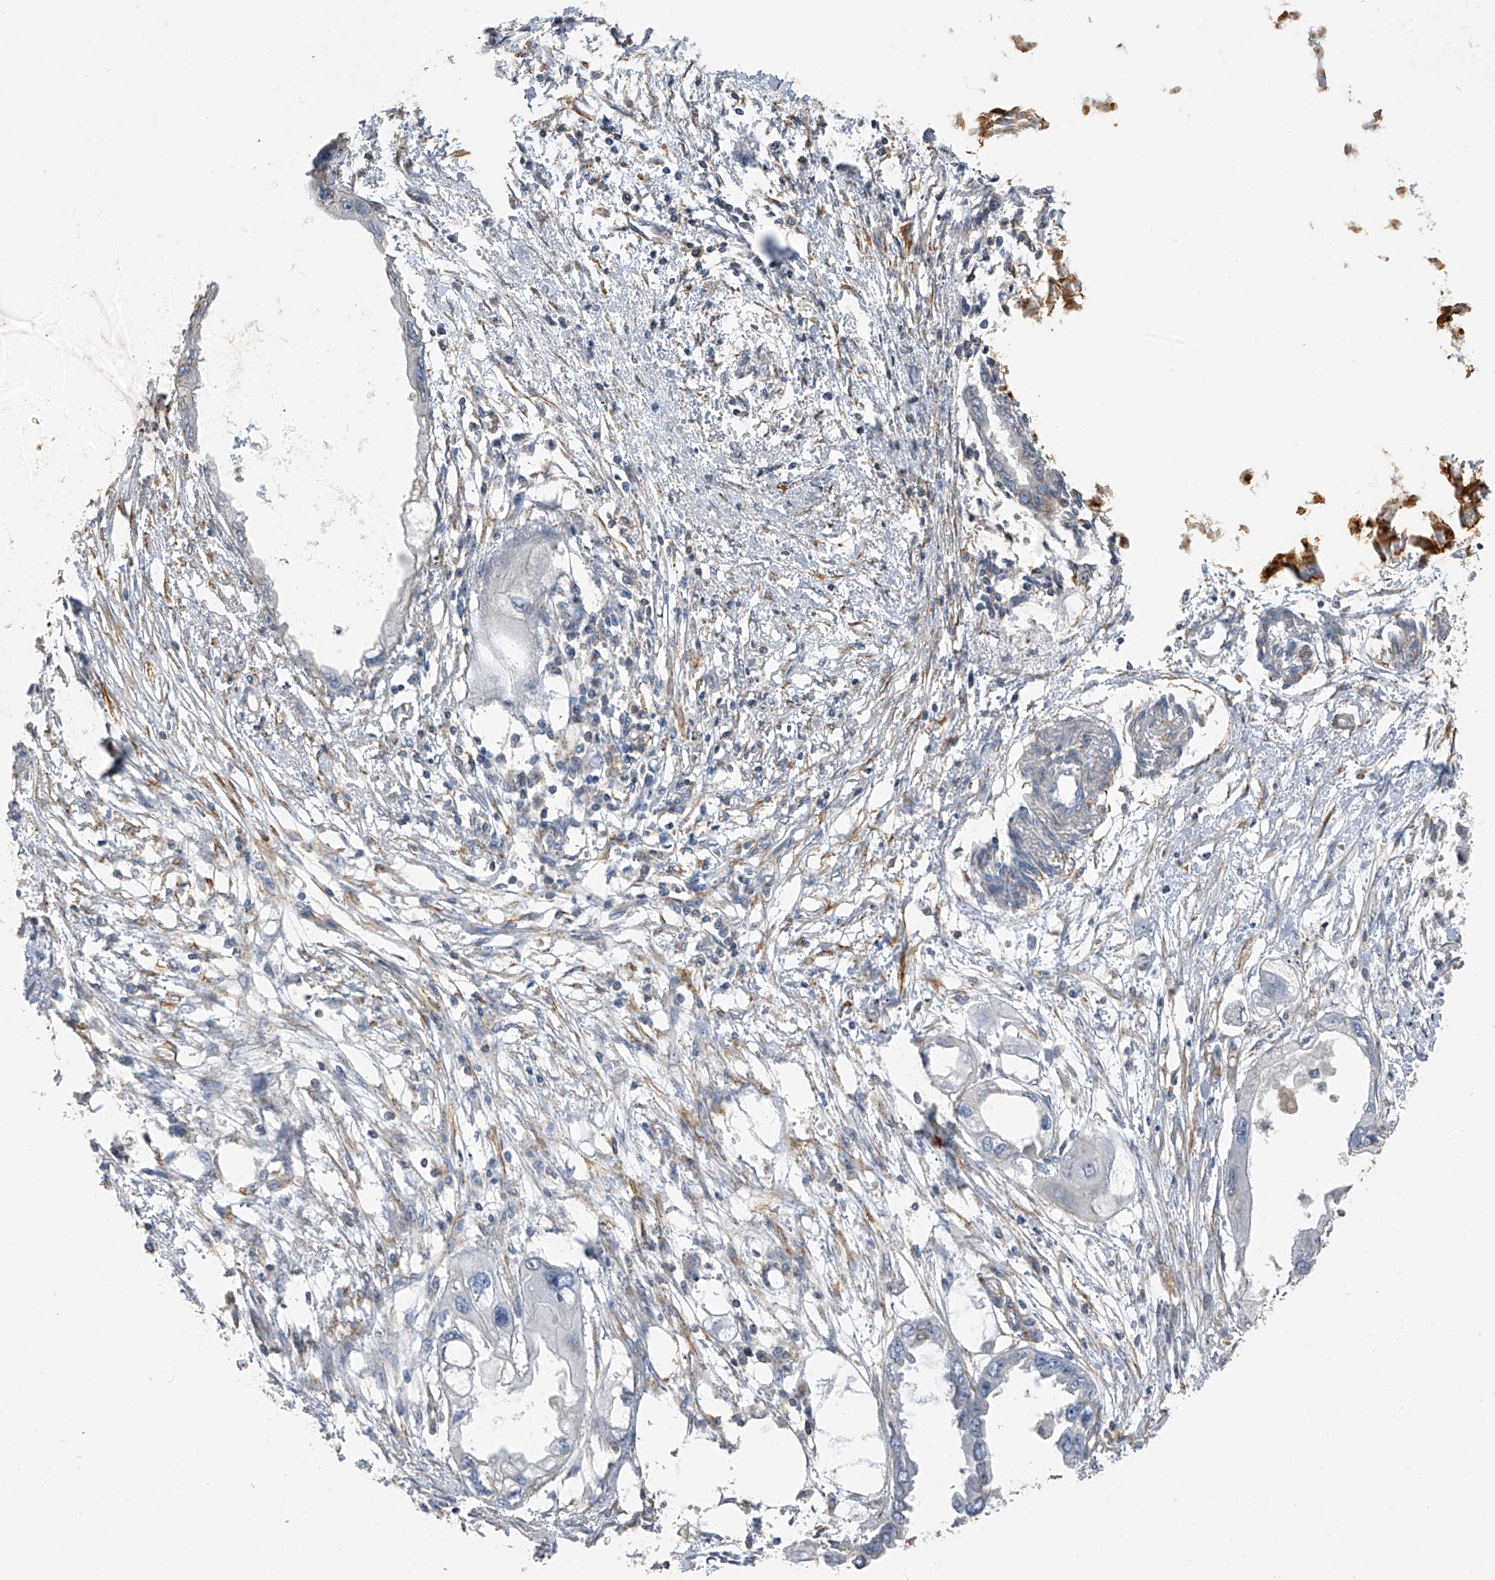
{"staining": {"intensity": "negative", "quantity": "none", "location": "none"}, "tissue": "endometrial cancer", "cell_type": "Tumor cells", "image_type": "cancer", "snomed": [{"axis": "morphology", "description": "Adenocarcinoma, NOS"}, {"axis": "morphology", "description": "Adenocarcinoma, metastatic, NOS"}, {"axis": "topography", "description": "Adipose tissue"}, {"axis": "topography", "description": "Endometrium"}], "caption": "High power microscopy photomicrograph of an immunohistochemistry (IHC) histopathology image of endometrial adenocarcinoma, revealing no significant expression in tumor cells.", "gene": "SEPTIN7", "patient": {"sex": "female", "age": 67}}